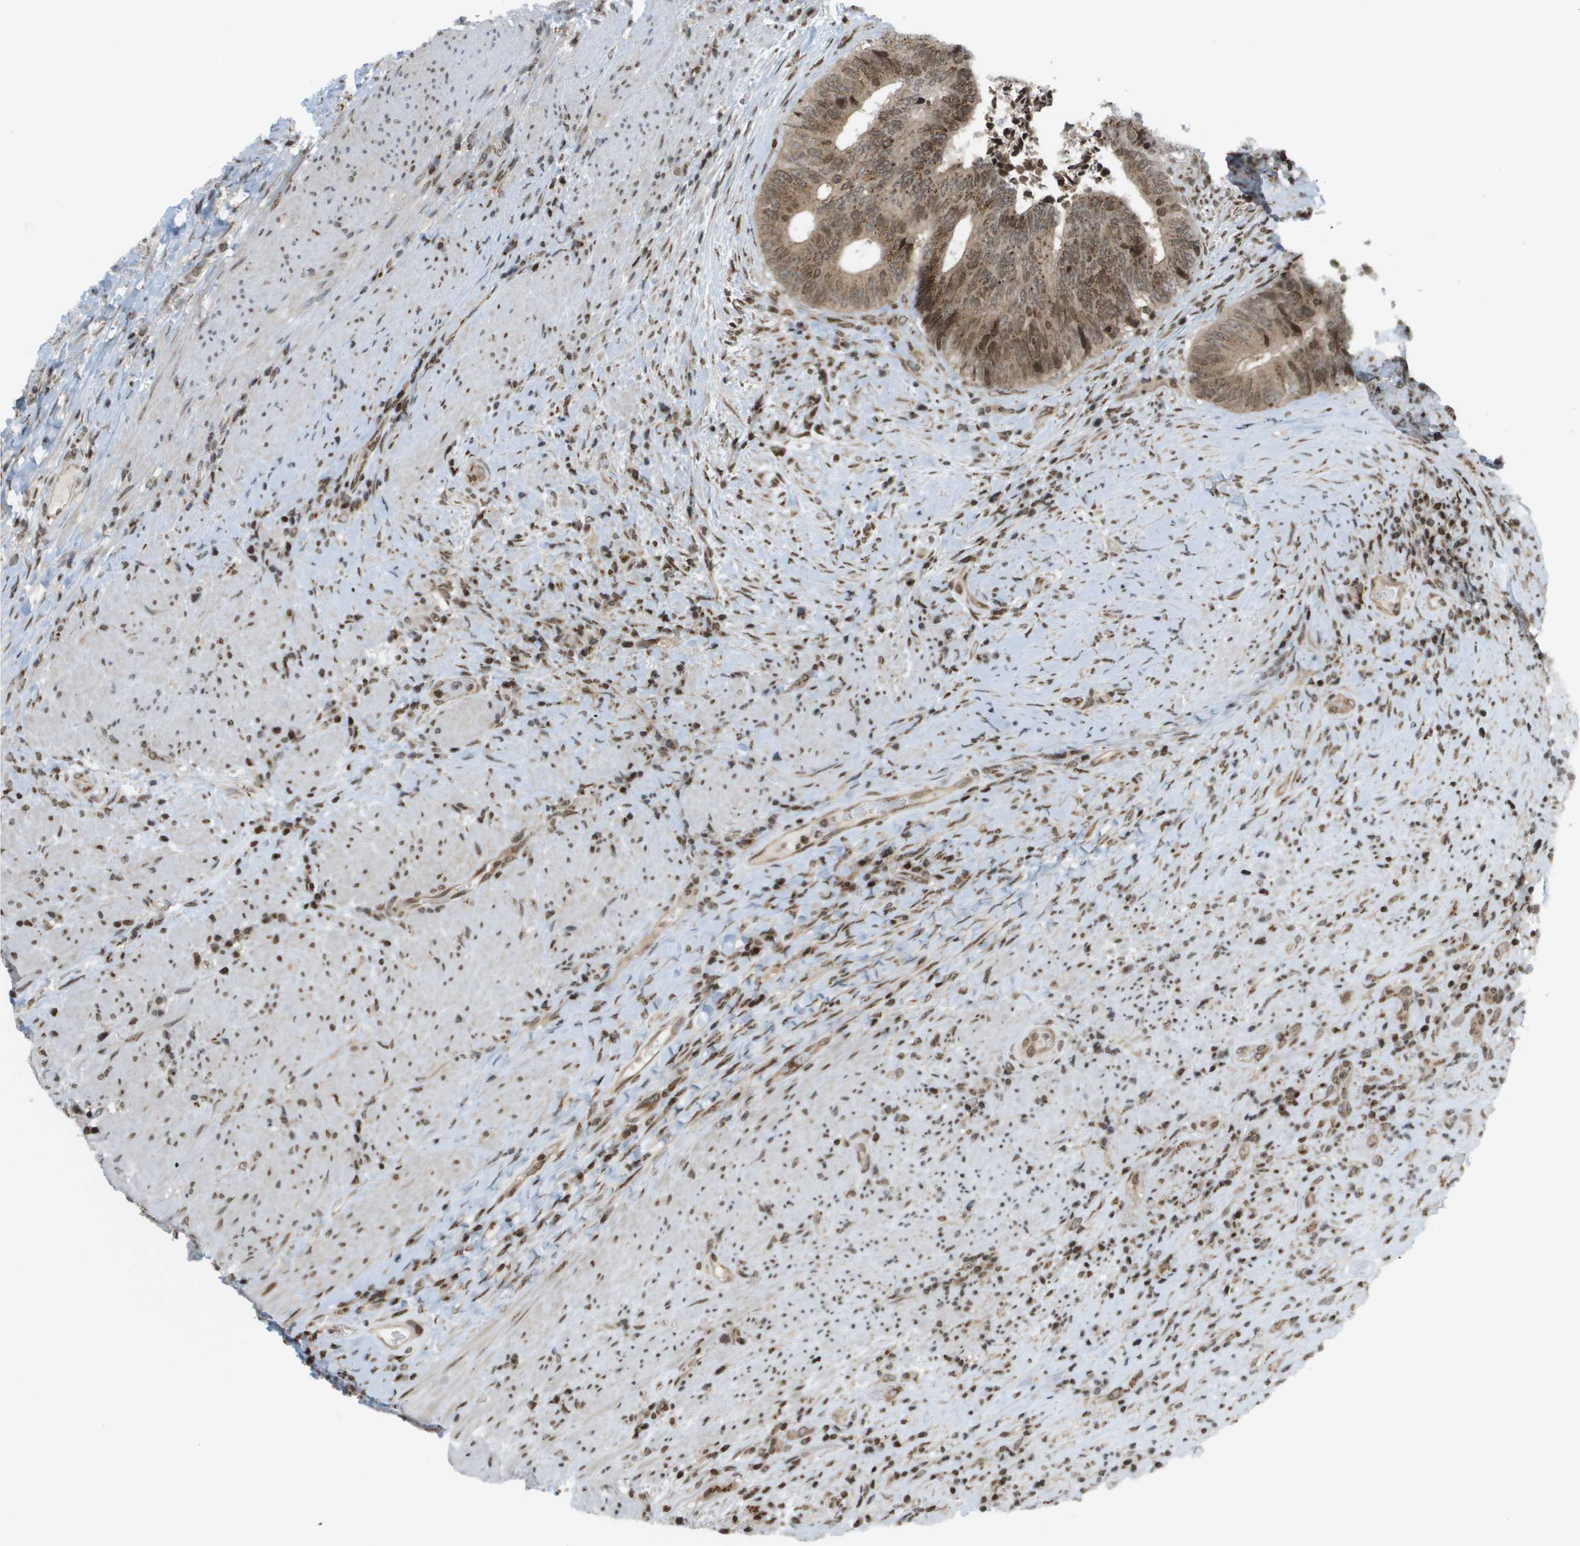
{"staining": {"intensity": "moderate", "quantity": ">75%", "location": "cytoplasmic/membranous,nuclear"}, "tissue": "colorectal cancer", "cell_type": "Tumor cells", "image_type": "cancer", "snomed": [{"axis": "morphology", "description": "Adenocarcinoma, NOS"}, {"axis": "topography", "description": "Rectum"}], "caption": "This photomicrograph displays IHC staining of human colorectal cancer, with medium moderate cytoplasmic/membranous and nuclear expression in about >75% of tumor cells.", "gene": "EVC", "patient": {"sex": "male", "age": 72}}